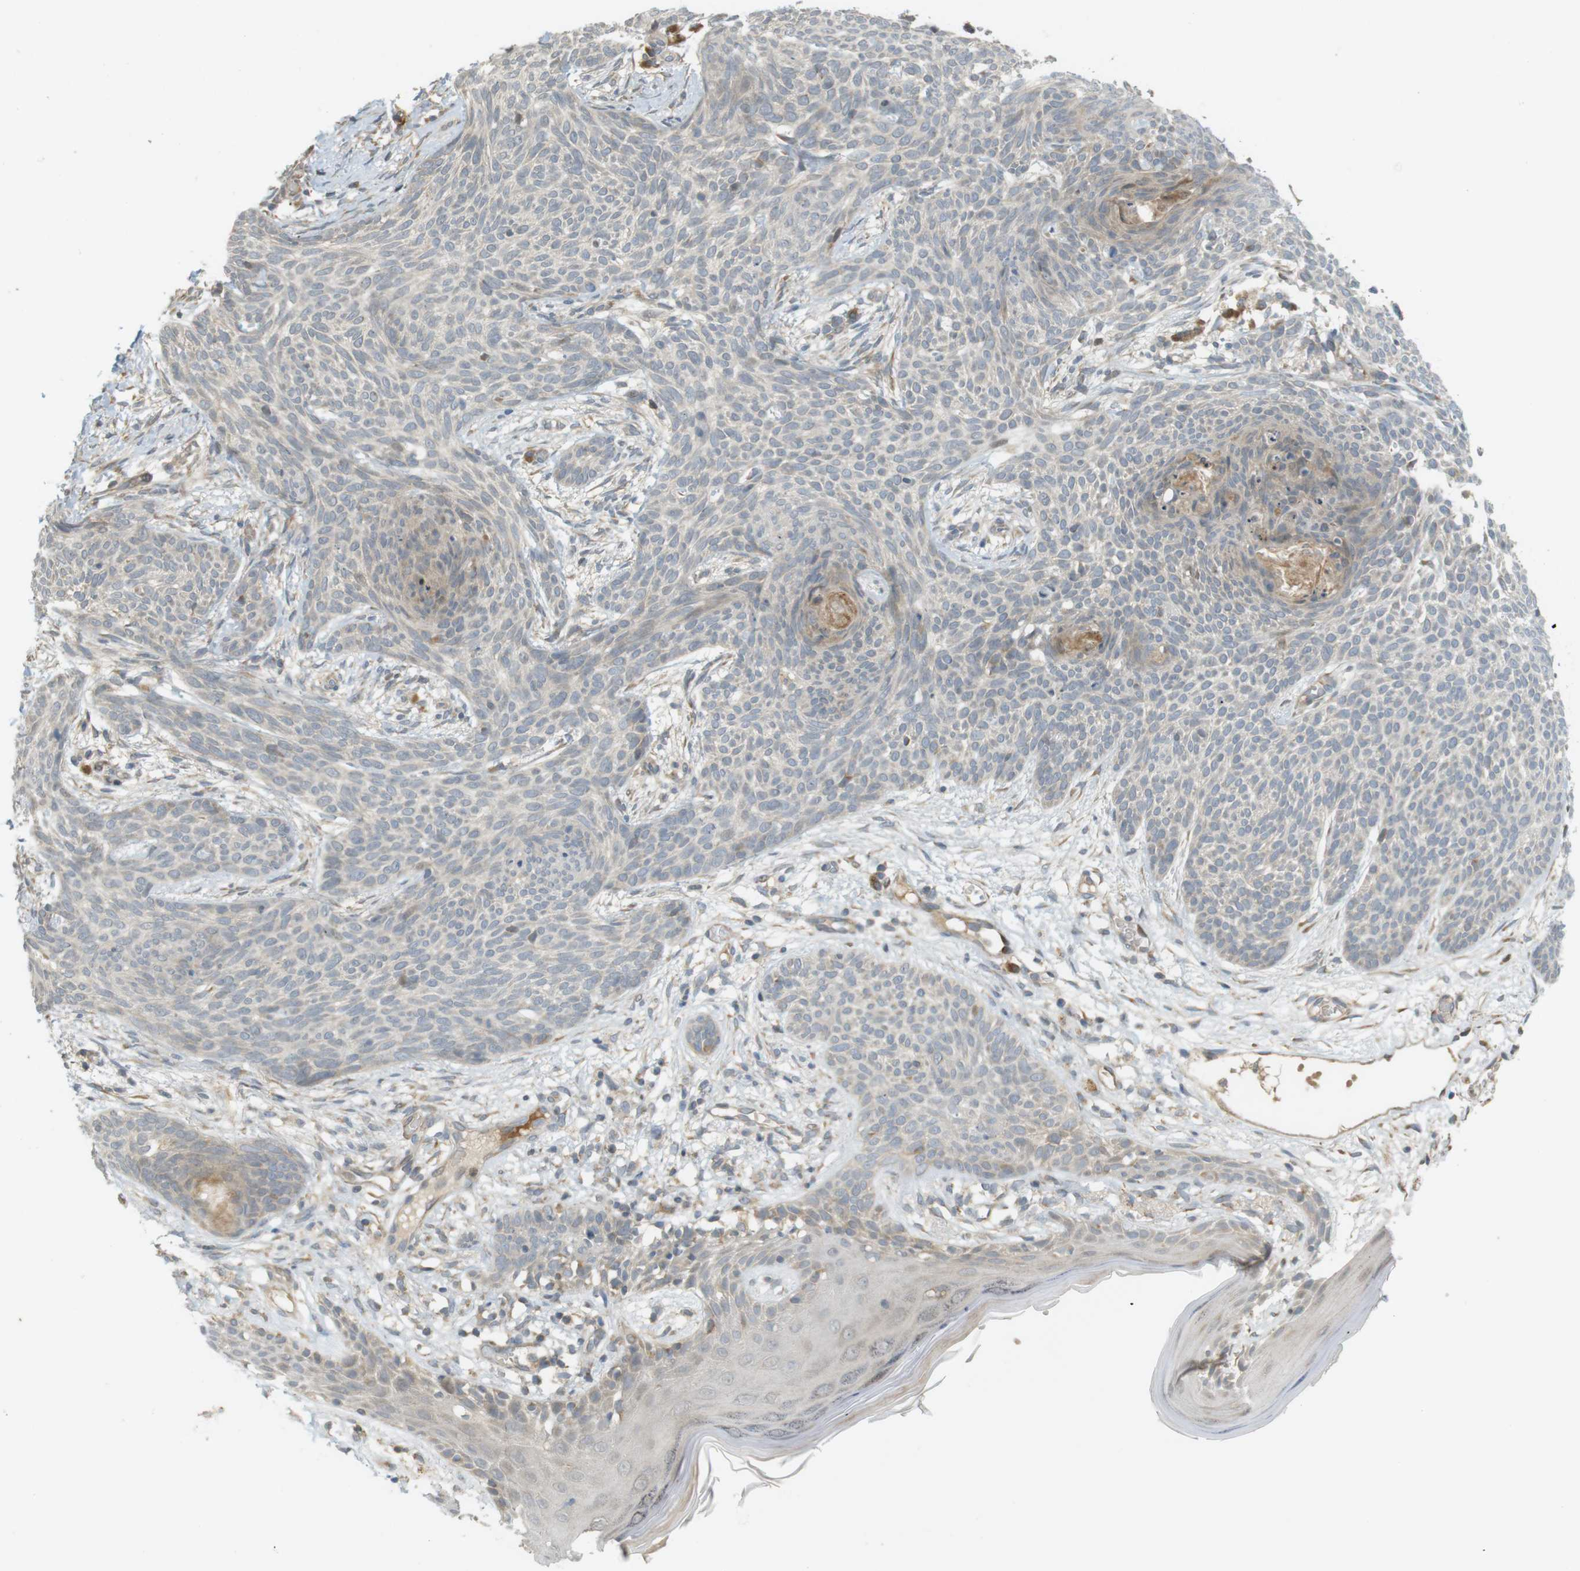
{"staining": {"intensity": "weak", "quantity": "<25%", "location": "cytoplasmic/membranous"}, "tissue": "skin cancer", "cell_type": "Tumor cells", "image_type": "cancer", "snomed": [{"axis": "morphology", "description": "Basal cell carcinoma"}, {"axis": "topography", "description": "Skin"}], "caption": "Image shows no significant protein positivity in tumor cells of skin cancer (basal cell carcinoma). (DAB (3,3'-diaminobenzidine) IHC, high magnification).", "gene": "CLRN3", "patient": {"sex": "female", "age": 59}}